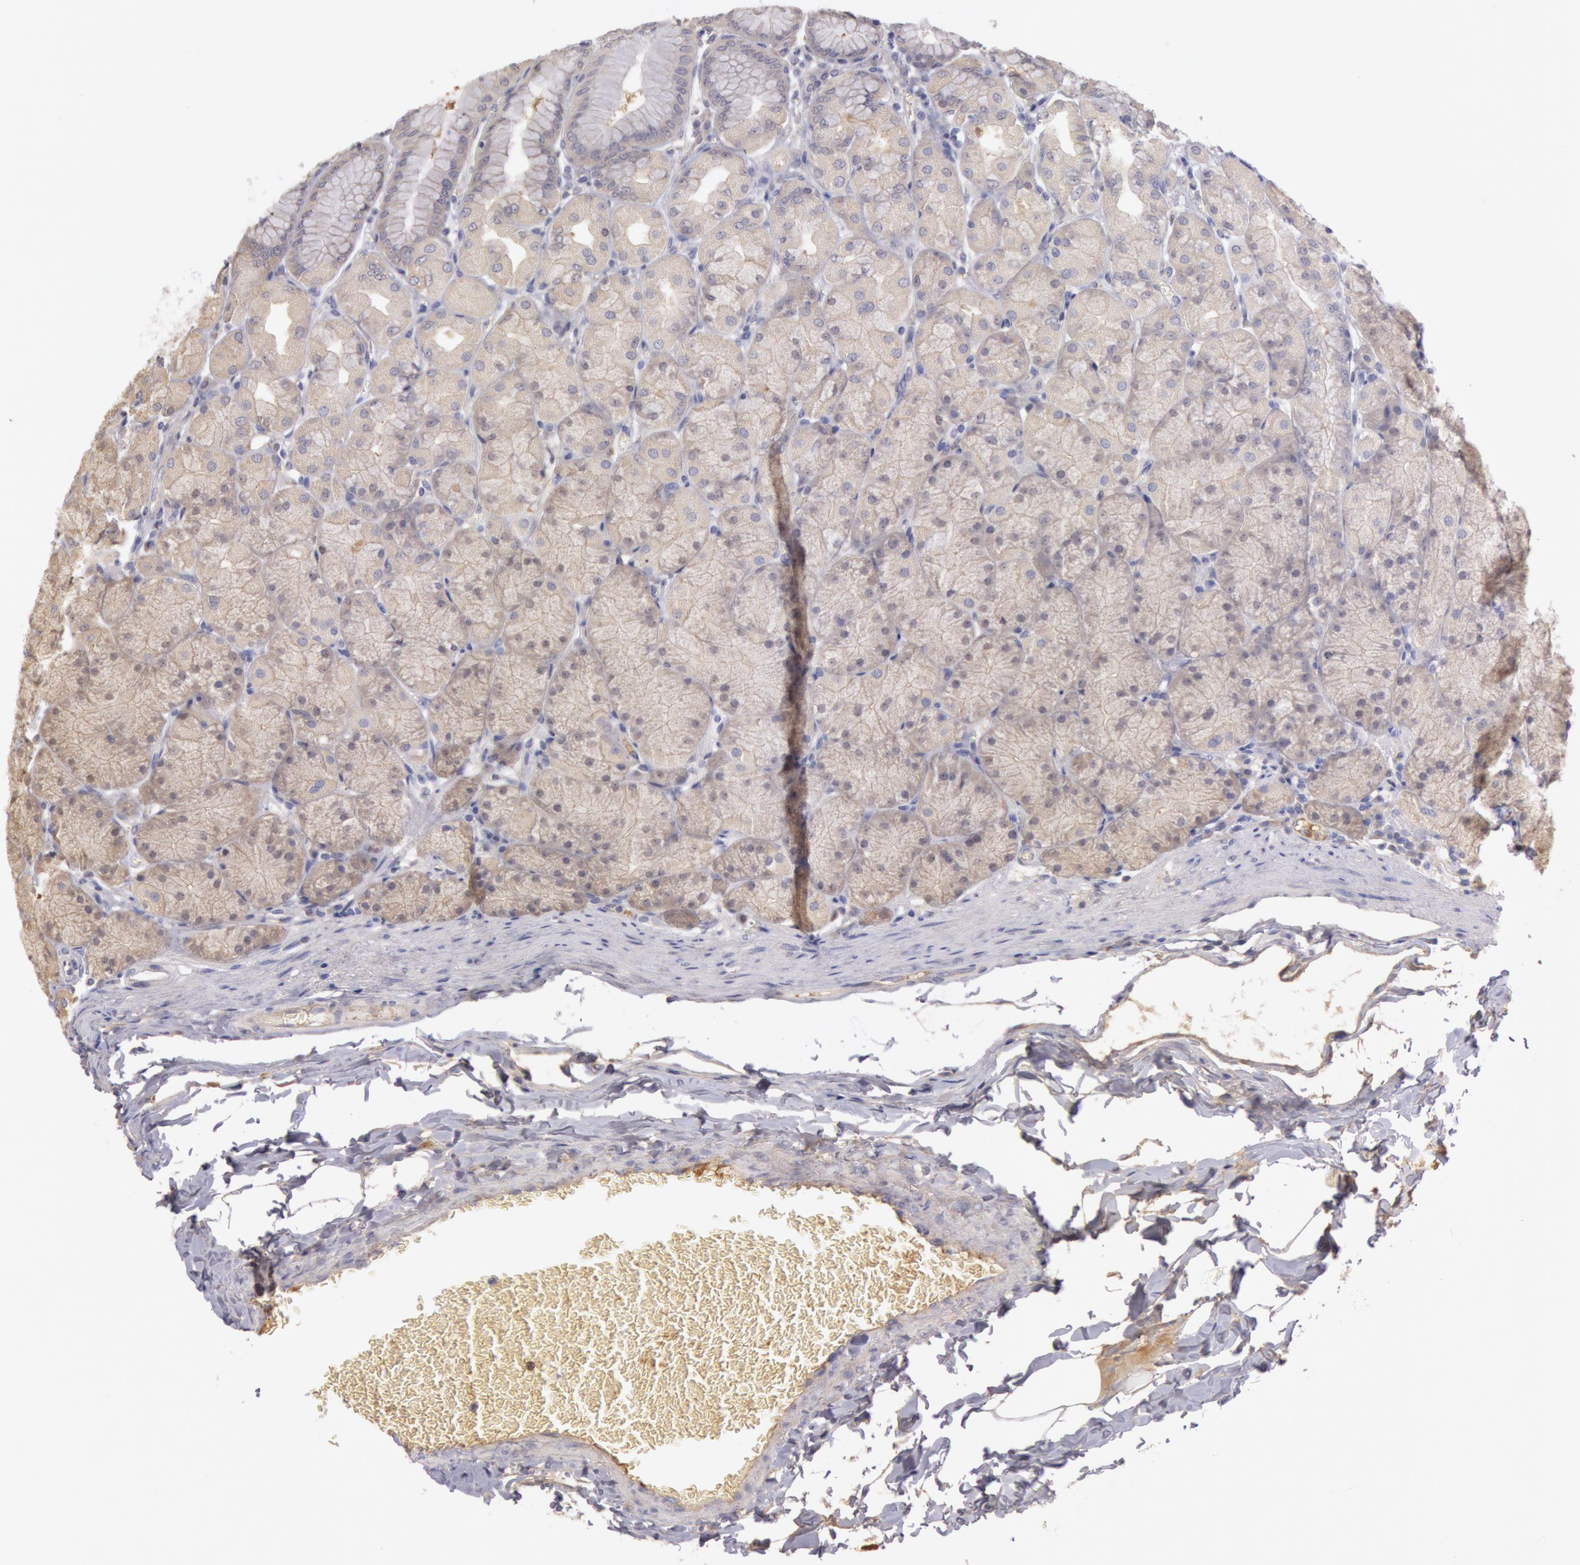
{"staining": {"intensity": "negative", "quantity": "none", "location": "none"}, "tissue": "stomach", "cell_type": "Glandular cells", "image_type": "normal", "snomed": [{"axis": "morphology", "description": "Normal tissue, NOS"}, {"axis": "topography", "description": "Stomach, upper"}], "caption": "The histopathology image shows no staining of glandular cells in normal stomach.", "gene": "C1R", "patient": {"sex": "female", "age": 56}}